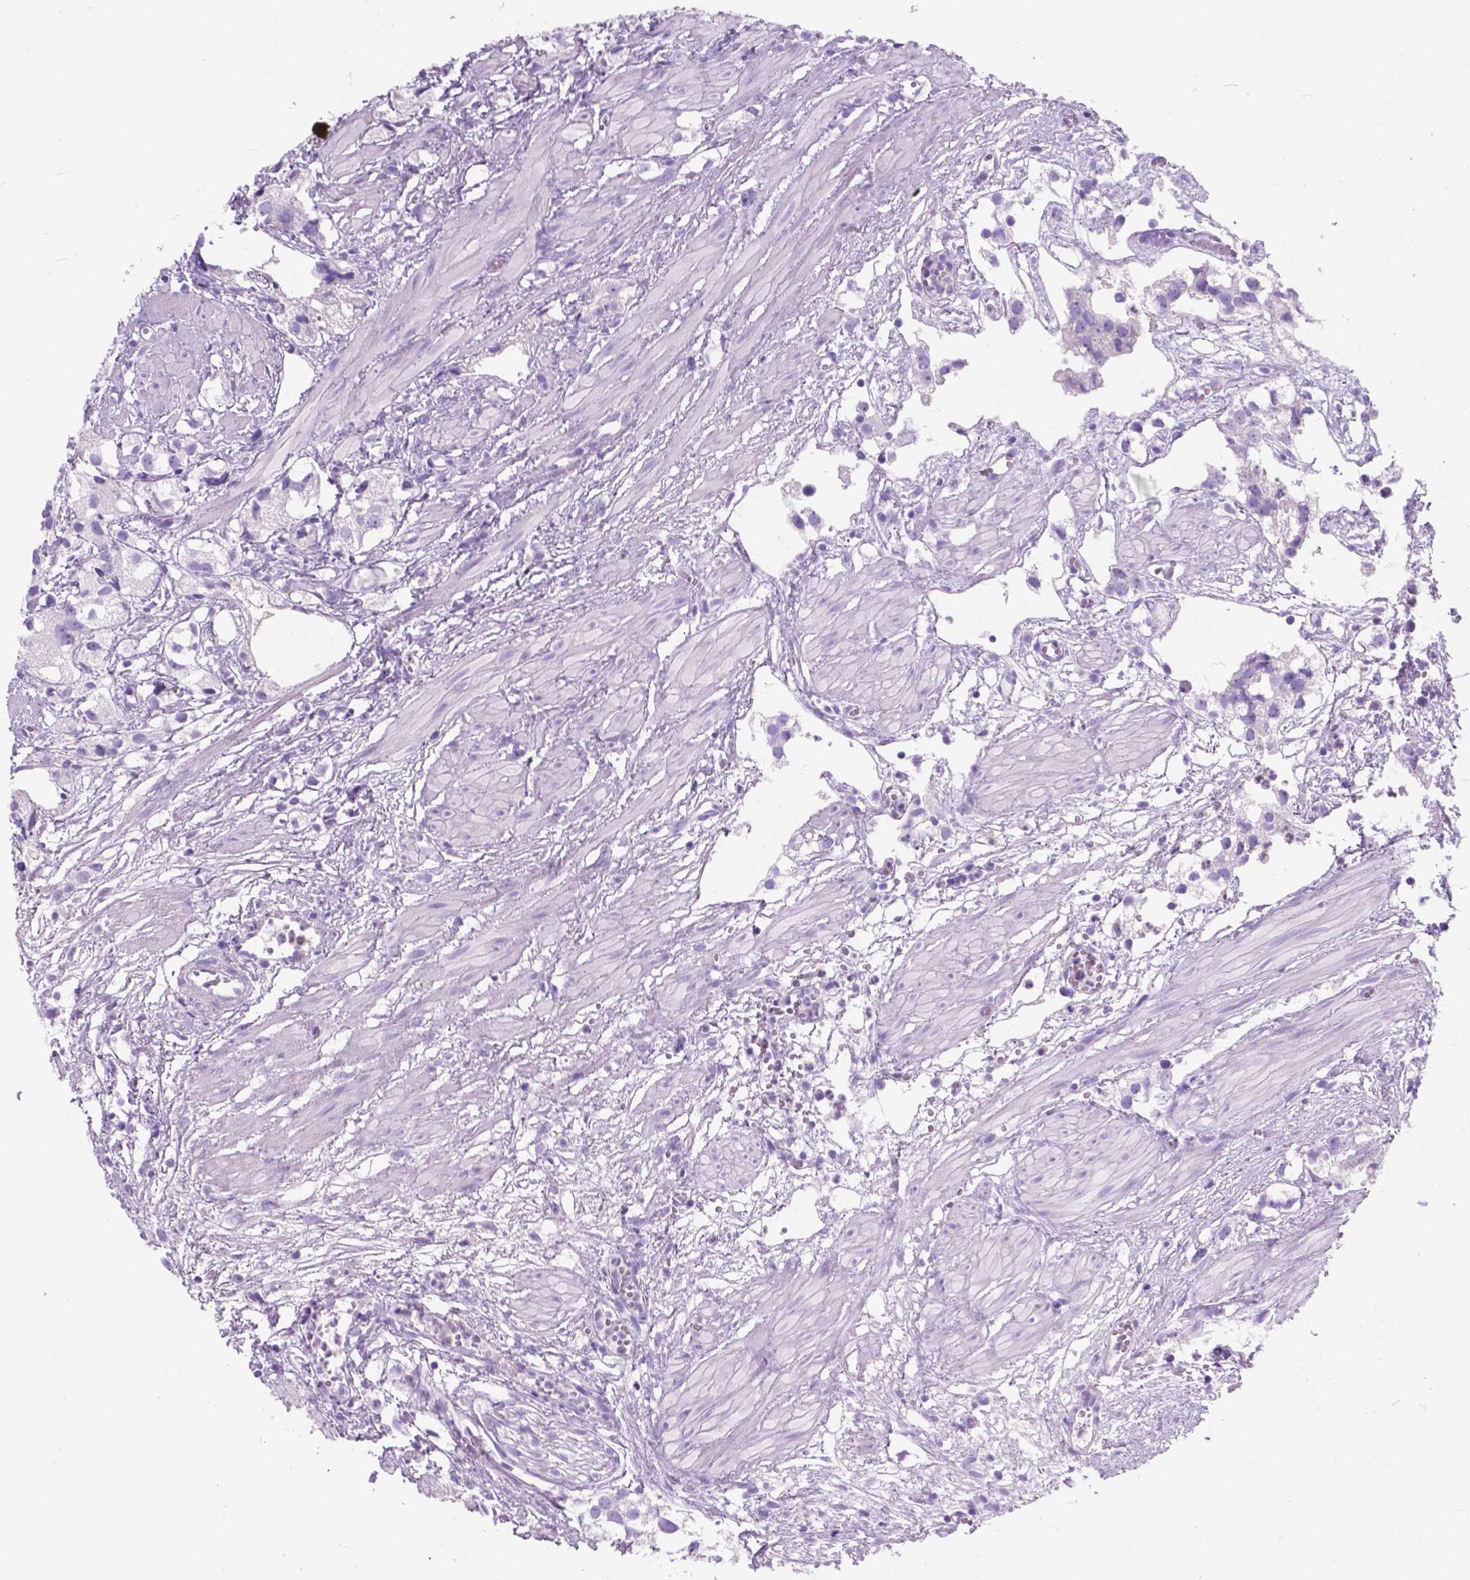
{"staining": {"intensity": "negative", "quantity": "none", "location": "none"}, "tissue": "prostate cancer", "cell_type": "Tumor cells", "image_type": "cancer", "snomed": [{"axis": "morphology", "description": "Adenocarcinoma, High grade"}, {"axis": "topography", "description": "Prostate"}], "caption": "The photomicrograph shows no significant staining in tumor cells of adenocarcinoma (high-grade) (prostate).", "gene": "KIAA0040", "patient": {"sex": "male", "age": 68}}